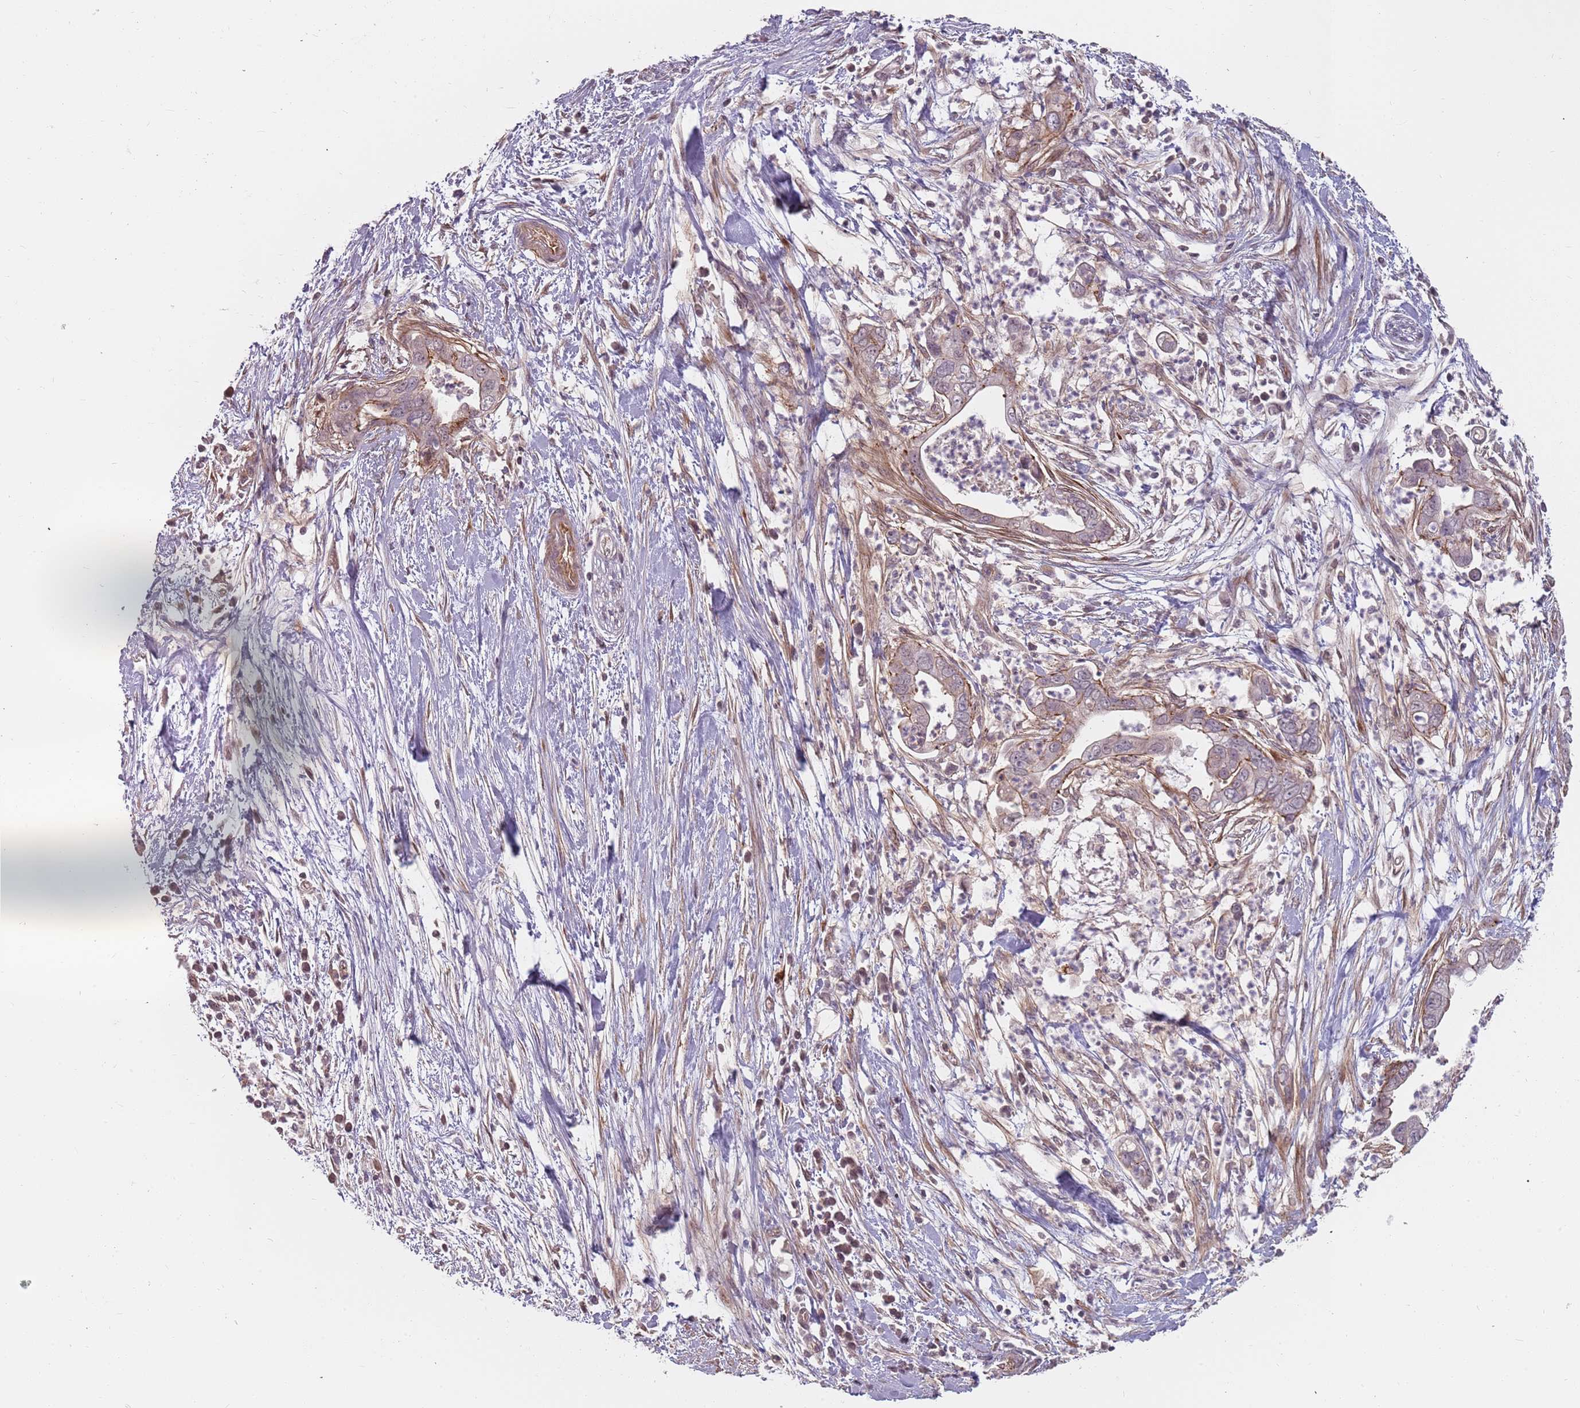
{"staining": {"intensity": "weak", "quantity": "25%-75%", "location": "cytoplasmic/membranous"}, "tissue": "pancreatic cancer", "cell_type": "Tumor cells", "image_type": "cancer", "snomed": [{"axis": "morphology", "description": "Adenocarcinoma, NOS"}, {"axis": "topography", "description": "Pancreas"}], "caption": "Protein expression analysis of human pancreatic cancer reveals weak cytoplasmic/membranous staining in approximately 25%-75% of tumor cells.", "gene": "PPP1R14C", "patient": {"sex": "male", "age": 75}}